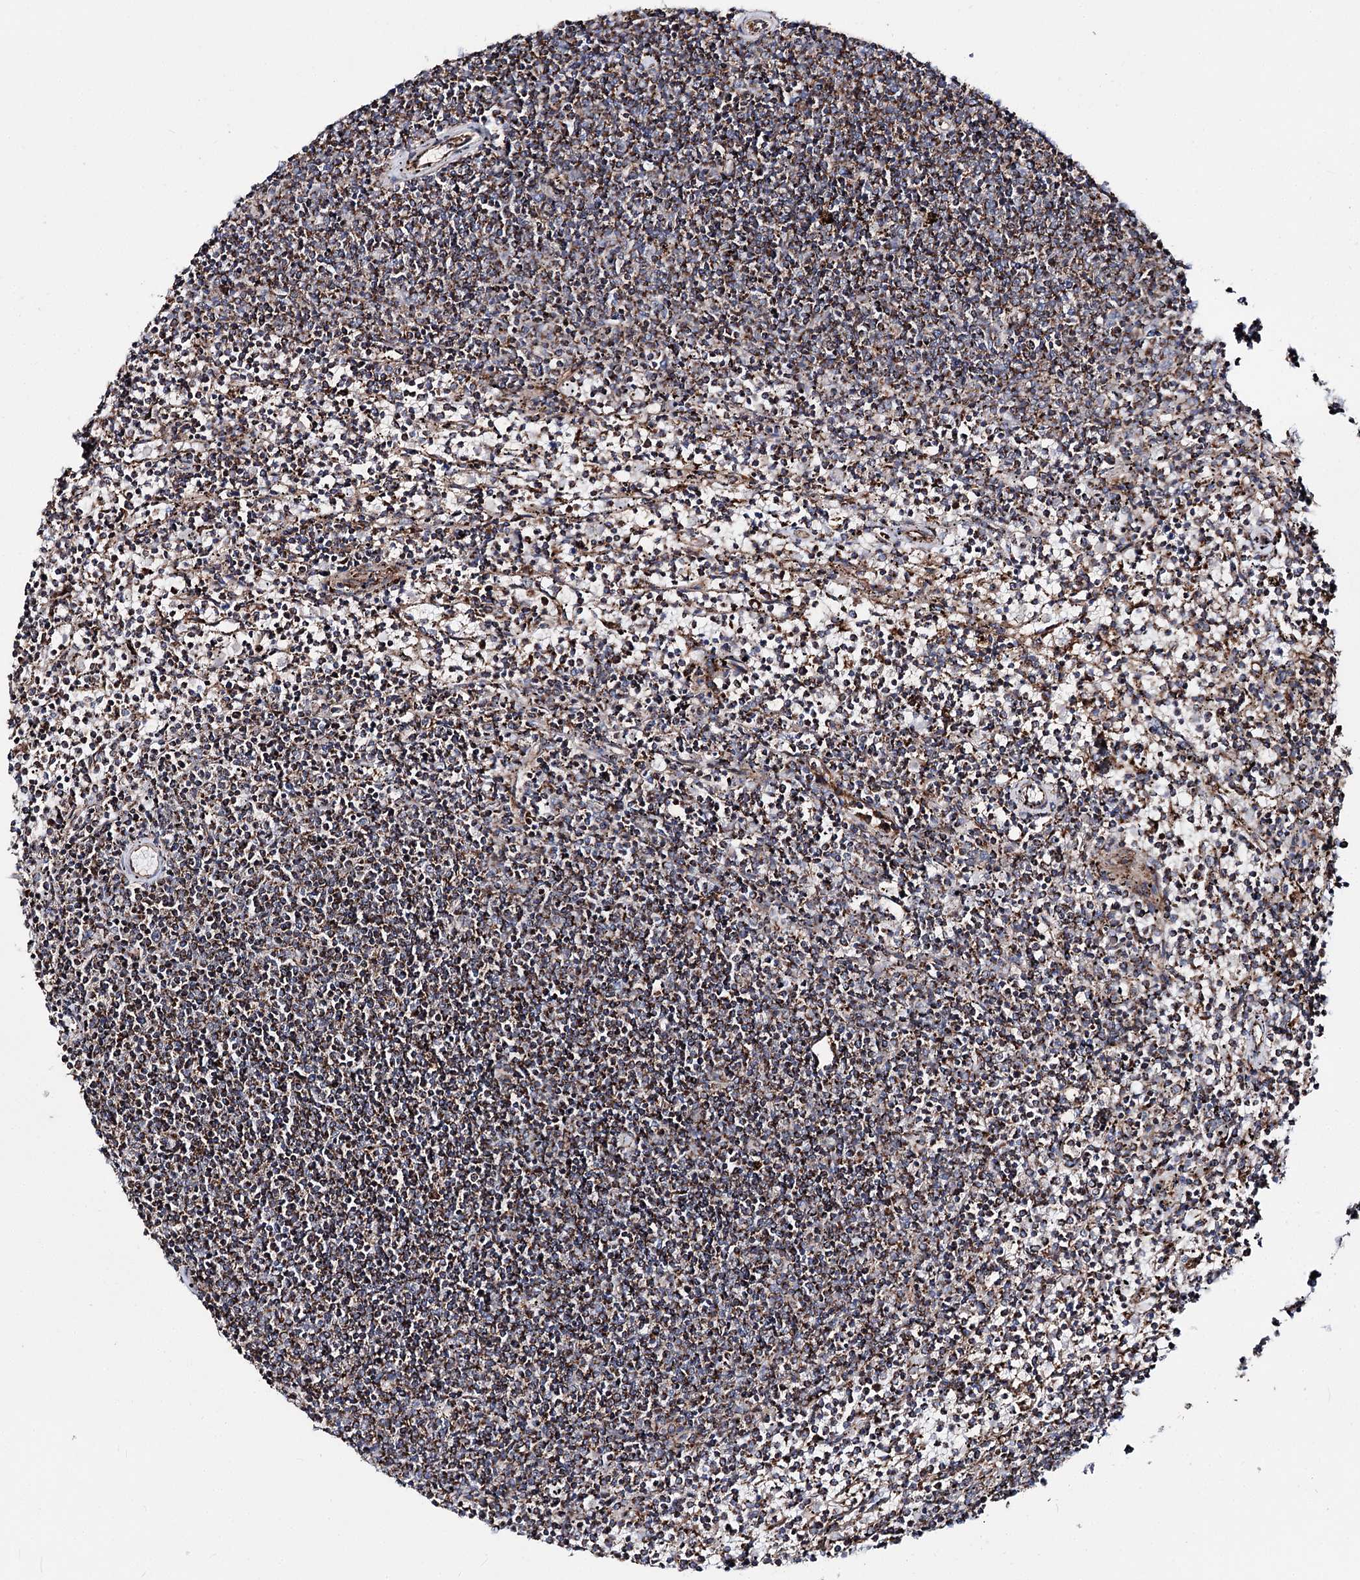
{"staining": {"intensity": "moderate", "quantity": ">75%", "location": "cytoplasmic/membranous"}, "tissue": "lymphoma", "cell_type": "Tumor cells", "image_type": "cancer", "snomed": [{"axis": "morphology", "description": "Malignant lymphoma, non-Hodgkin's type, Low grade"}, {"axis": "topography", "description": "Spleen"}], "caption": "Immunohistochemistry image of neoplastic tissue: human lymphoma stained using immunohistochemistry (IHC) exhibits medium levels of moderate protein expression localized specifically in the cytoplasmic/membranous of tumor cells, appearing as a cytoplasmic/membranous brown color.", "gene": "MSANTD2", "patient": {"sex": "female", "age": 50}}